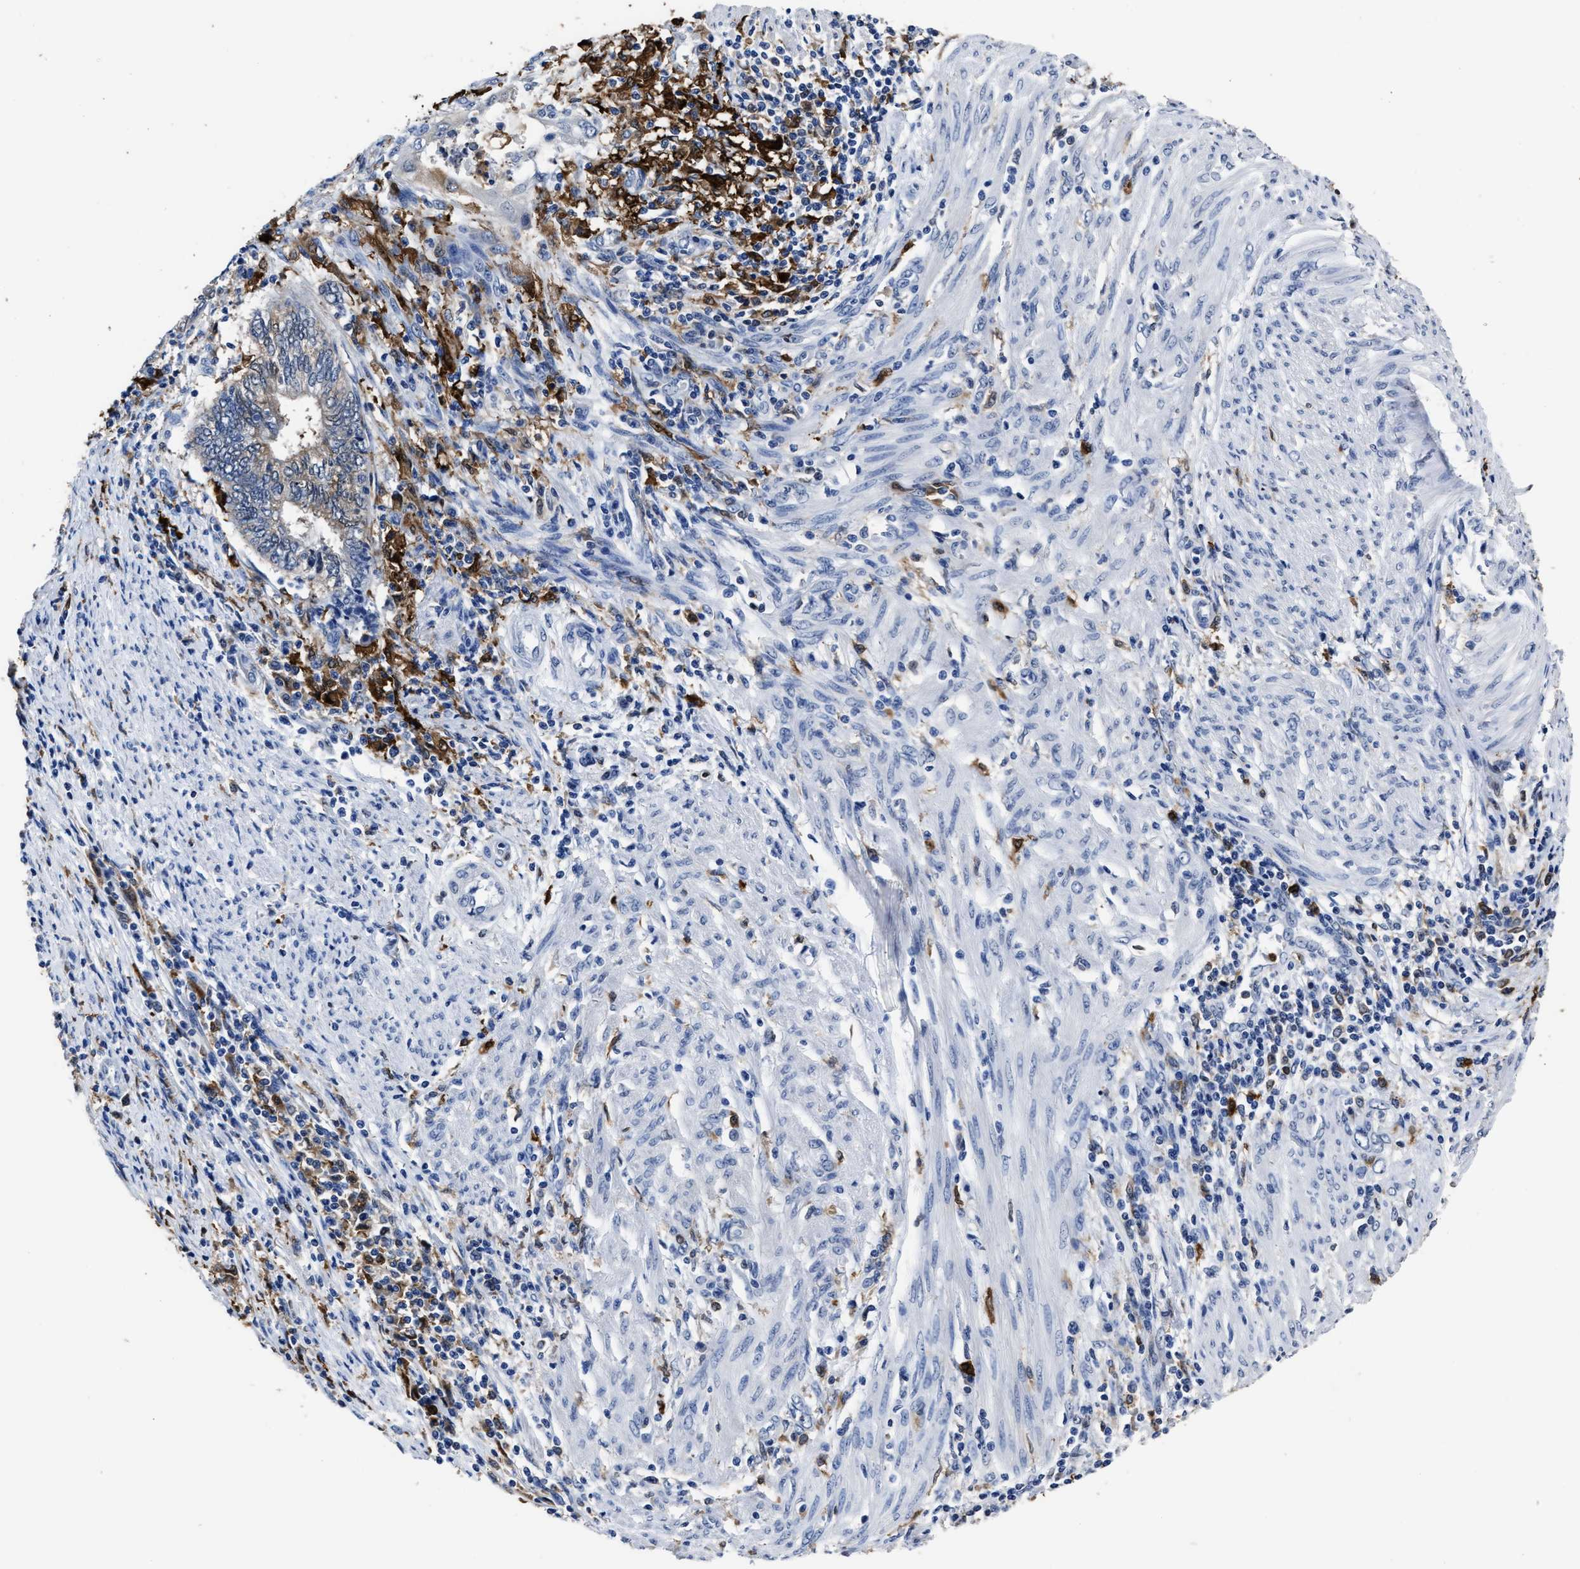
{"staining": {"intensity": "moderate", "quantity": "<25%", "location": "cytoplasmic/membranous"}, "tissue": "endometrial cancer", "cell_type": "Tumor cells", "image_type": "cancer", "snomed": [{"axis": "morphology", "description": "Adenocarcinoma, NOS"}, {"axis": "topography", "description": "Uterus"}, {"axis": "topography", "description": "Endometrium"}], "caption": "A low amount of moderate cytoplasmic/membranous expression is present in about <25% of tumor cells in endometrial adenocarcinoma tissue.", "gene": "PRPF4B", "patient": {"sex": "female", "age": 70}}